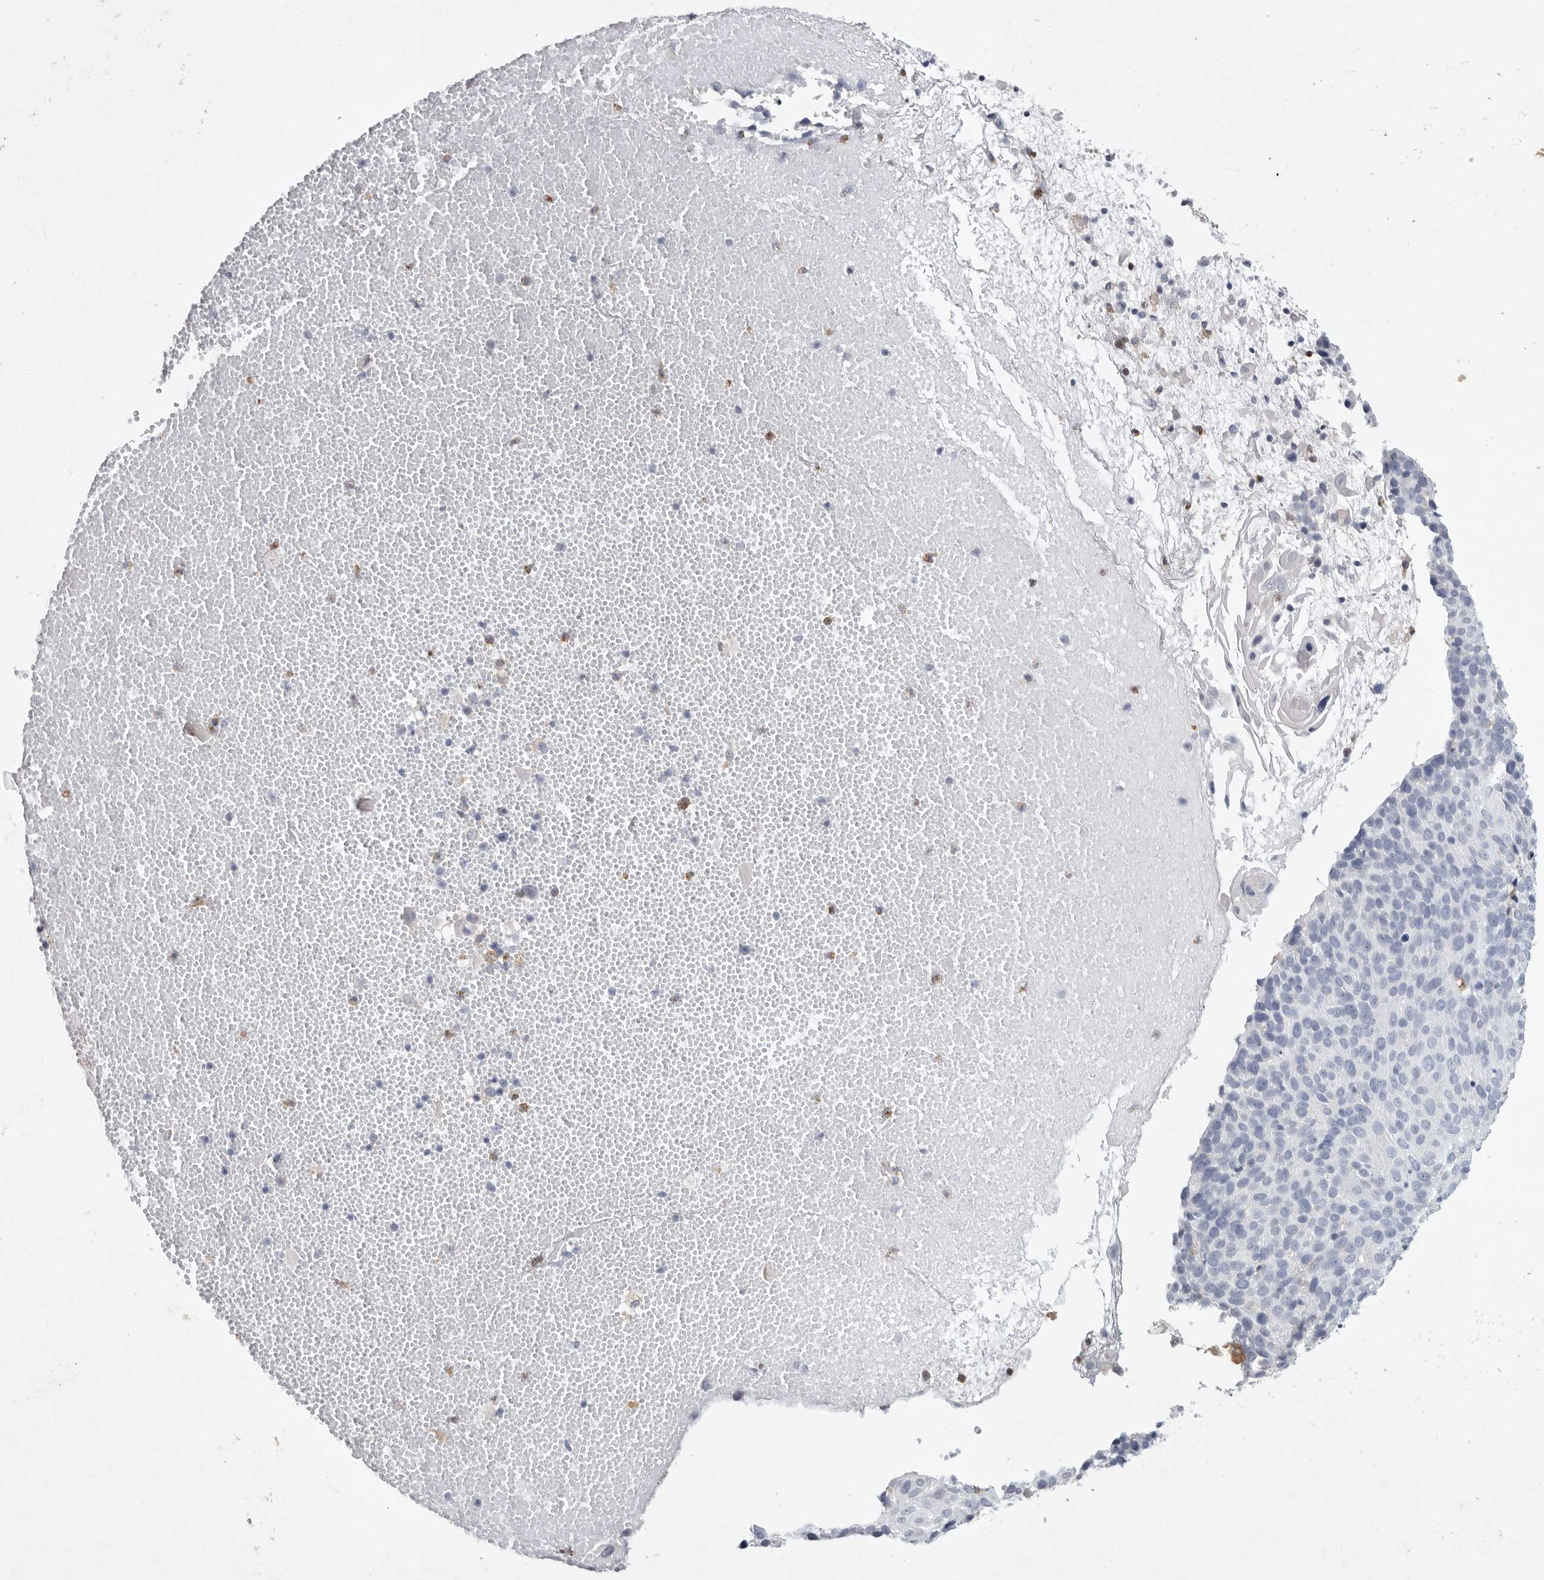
{"staining": {"intensity": "negative", "quantity": "none", "location": "none"}, "tissue": "cervical cancer", "cell_type": "Tumor cells", "image_type": "cancer", "snomed": [{"axis": "morphology", "description": "Squamous cell carcinoma, NOS"}, {"axis": "topography", "description": "Cervix"}], "caption": "Cervical cancer (squamous cell carcinoma) stained for a protein using immunohistochemistry shows no positivity tumor cells.", "gene": "SIGLEC10", "patient": {"sex": "female", "age": 74}}